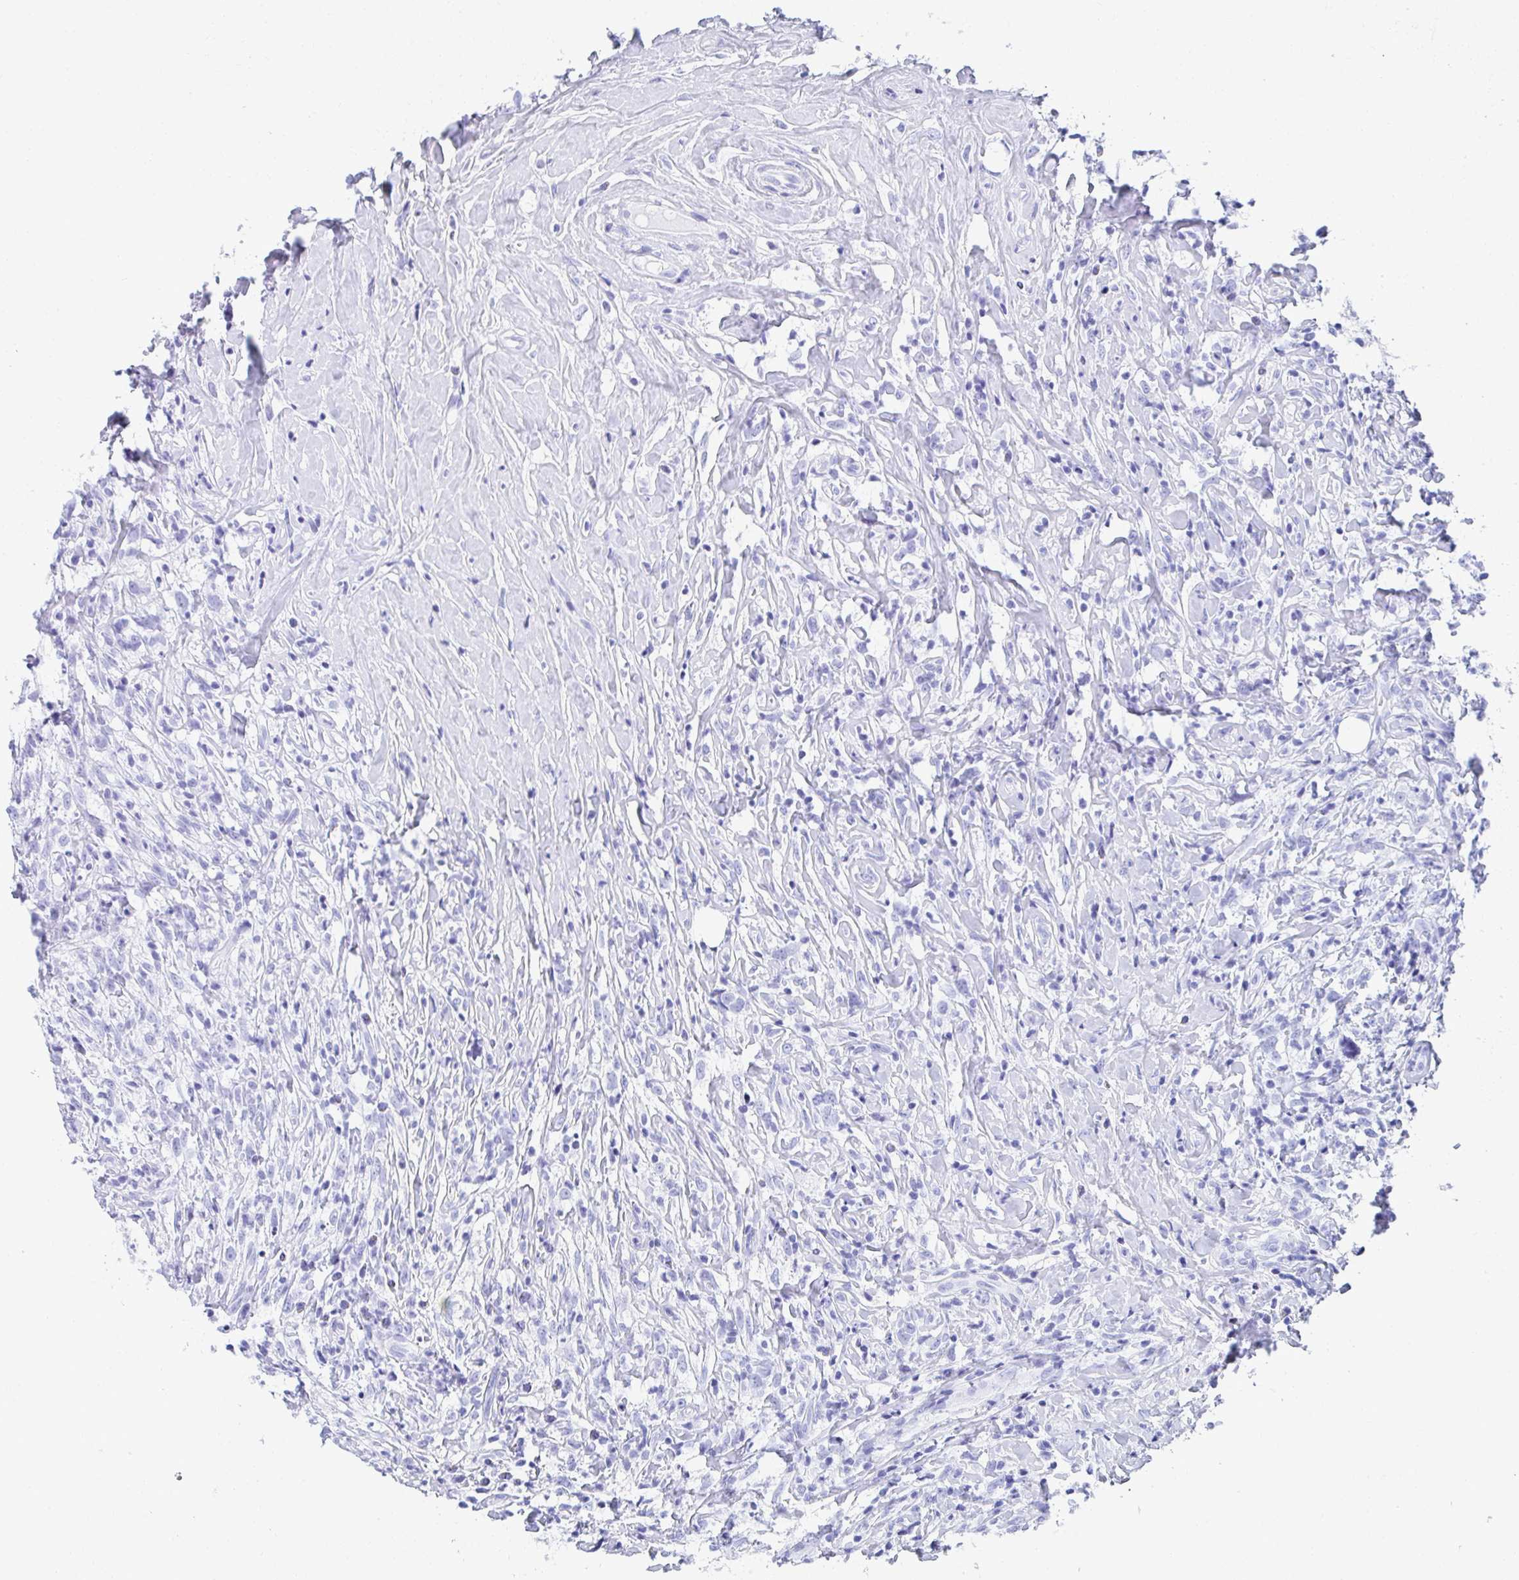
{"staining": {"intensity": "negative", "quantity": "none", "location": "none"}, "tissue": "lymphoma", "cell_type": "Tumor cells", "image_type": "cancer", "snomed": [{"axis": "morphology", "description": "Hodgkin's disease, NOS"}, {"axis": "topography", "description": "No Tissue"}], "caption": "Protein analysis of lymphoma demonstrates no significant staining in tumor cells. (Stains: DAB (3,3'-diaminobenzidine) immunohistochemistry (IHC) with hematoxylin counter stain, Microscopy: brightfield microscopy at high magnification).", "gene": "CD7", "patient": {"sex": "female", "age": 21}}